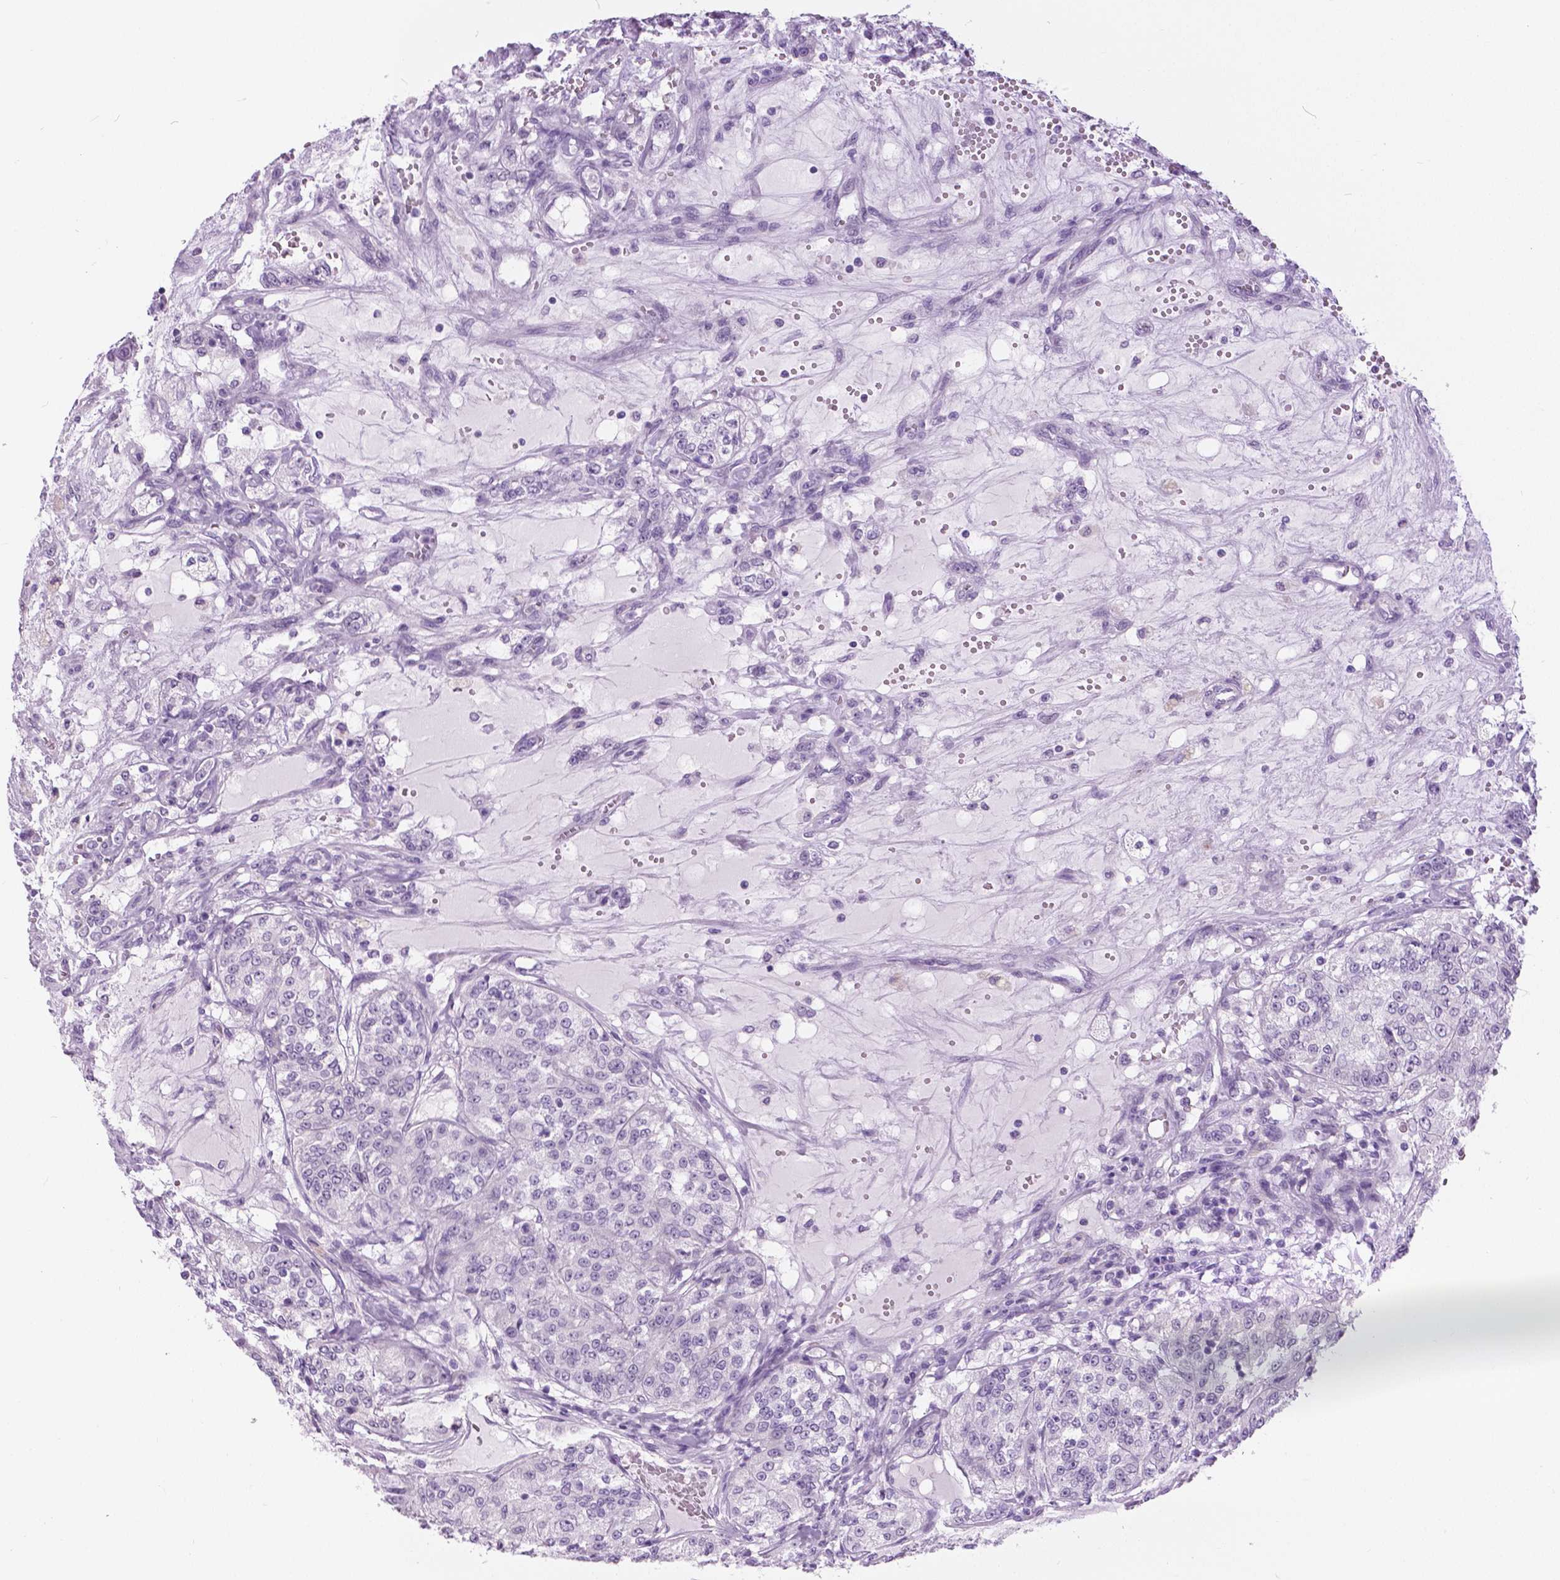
{"staining": {"intensity": "negative", "quantity": "none", "location": "none"}, "tissue": "renal cancer", "cell_type": "Tumor cells", "image_type": "cancer", "snomed": [{"axis": "morphology", "description": "Adenocarcinoma, NOS"}, {"axis": "topography", "description": "Kidney"}], "caption": "Immunohistochemistry (IHC) photomicrograph of human renal cancer (adenocarcinoma) stained for a protein (brown), which displays no positivity in tumor cells. Nuclei are stained in blue.", "gene": "MYOM1", "patient": {"sex": "female", "age": 63}}